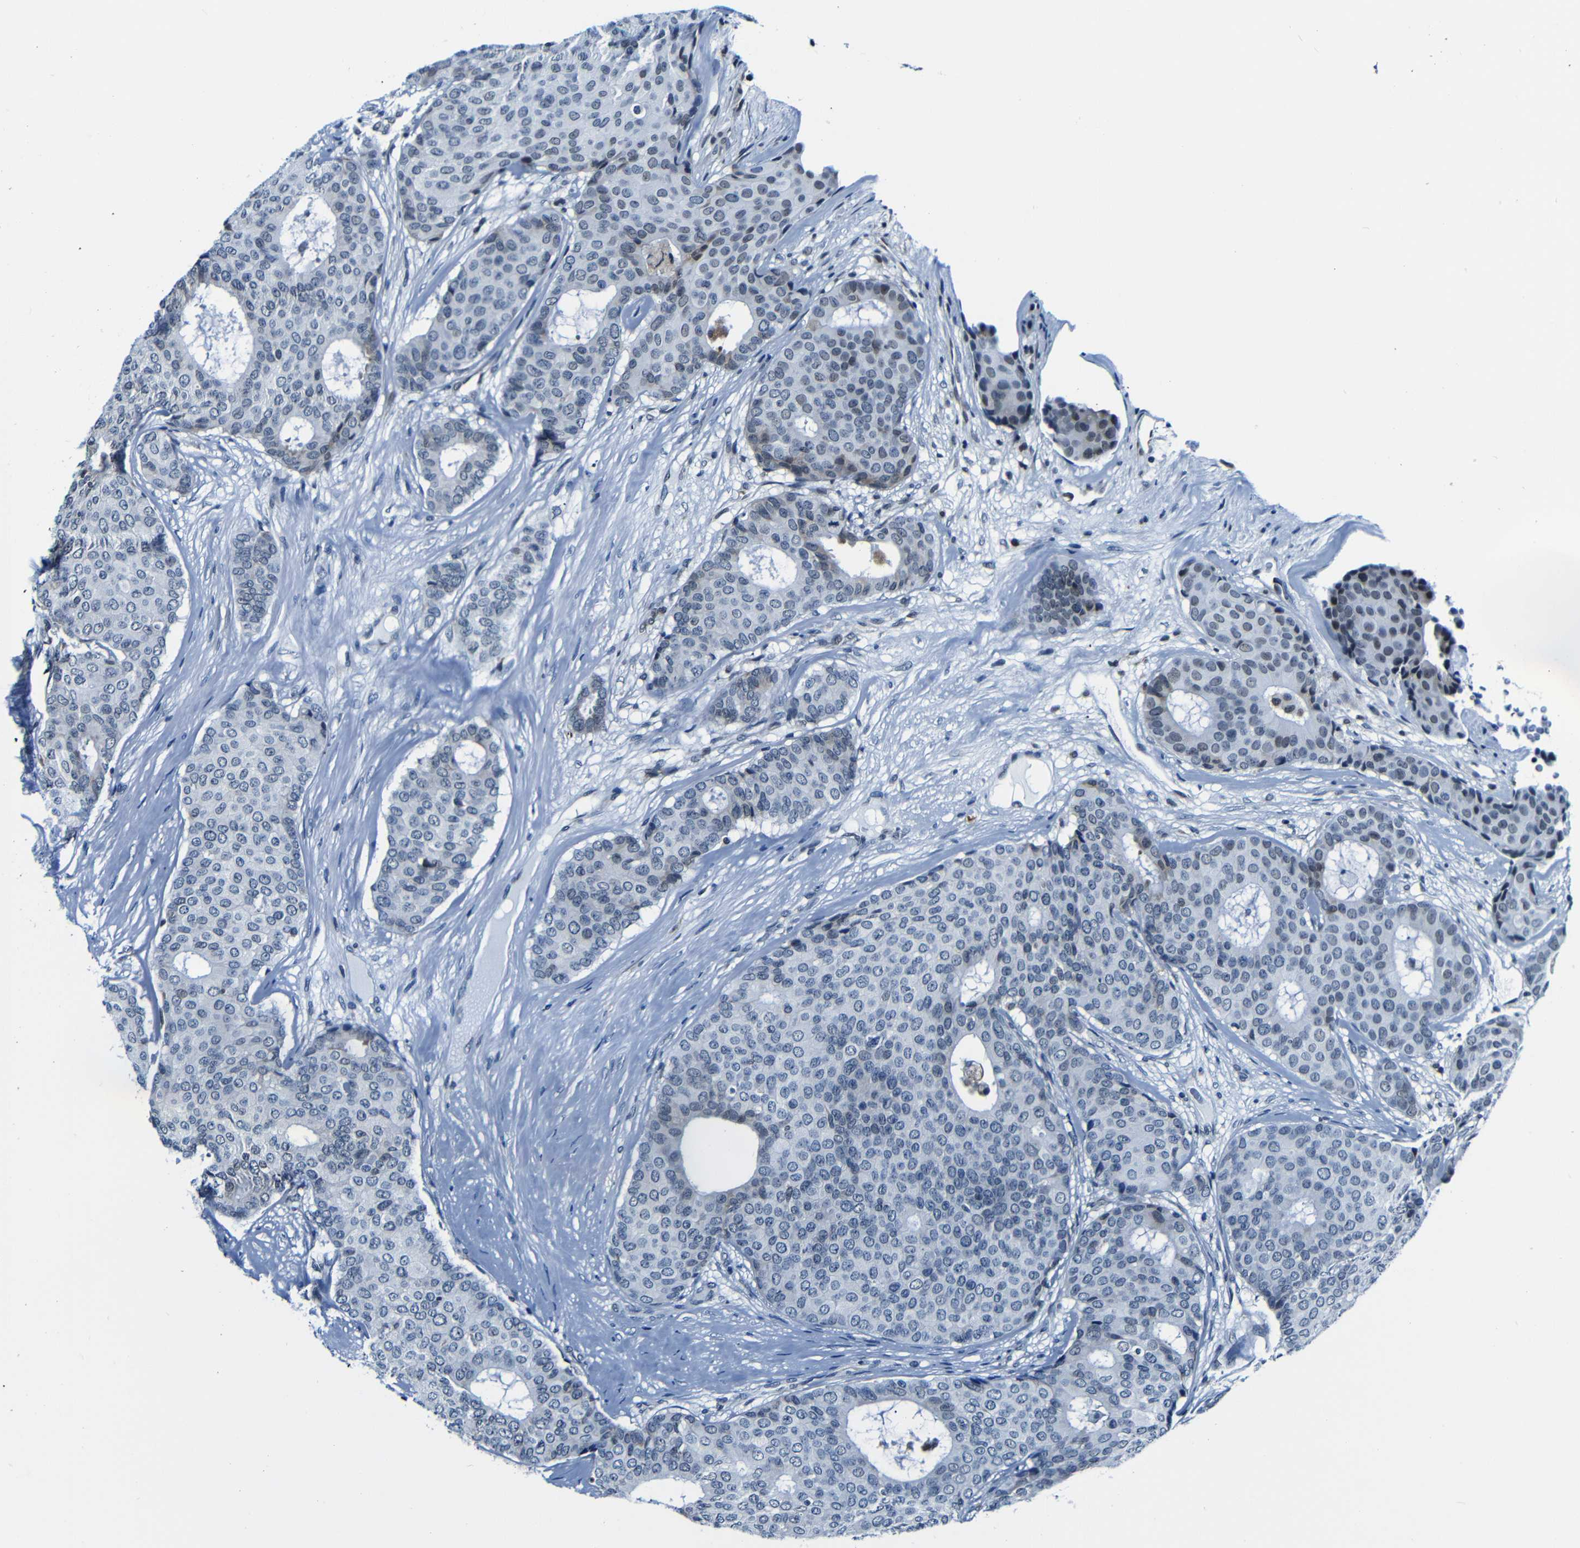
{"staining": {"intensity": "weak", "quantity": "<25%", "location": "nuclear"}, "tissue": "breast cancer", "cell_type": "Tumor cells", "image_type": "cancer", "snomed": [{"axis": "morphology", "description": "Duct carcinoma"}, {"axis": "topography", "description": "Breast"}], "caption": "Tumor cells show no significant protein expression in breast invasive ductal carcinoma.", "gene": "NCBP3", "patient": {"sex": "female", "age": 75}}